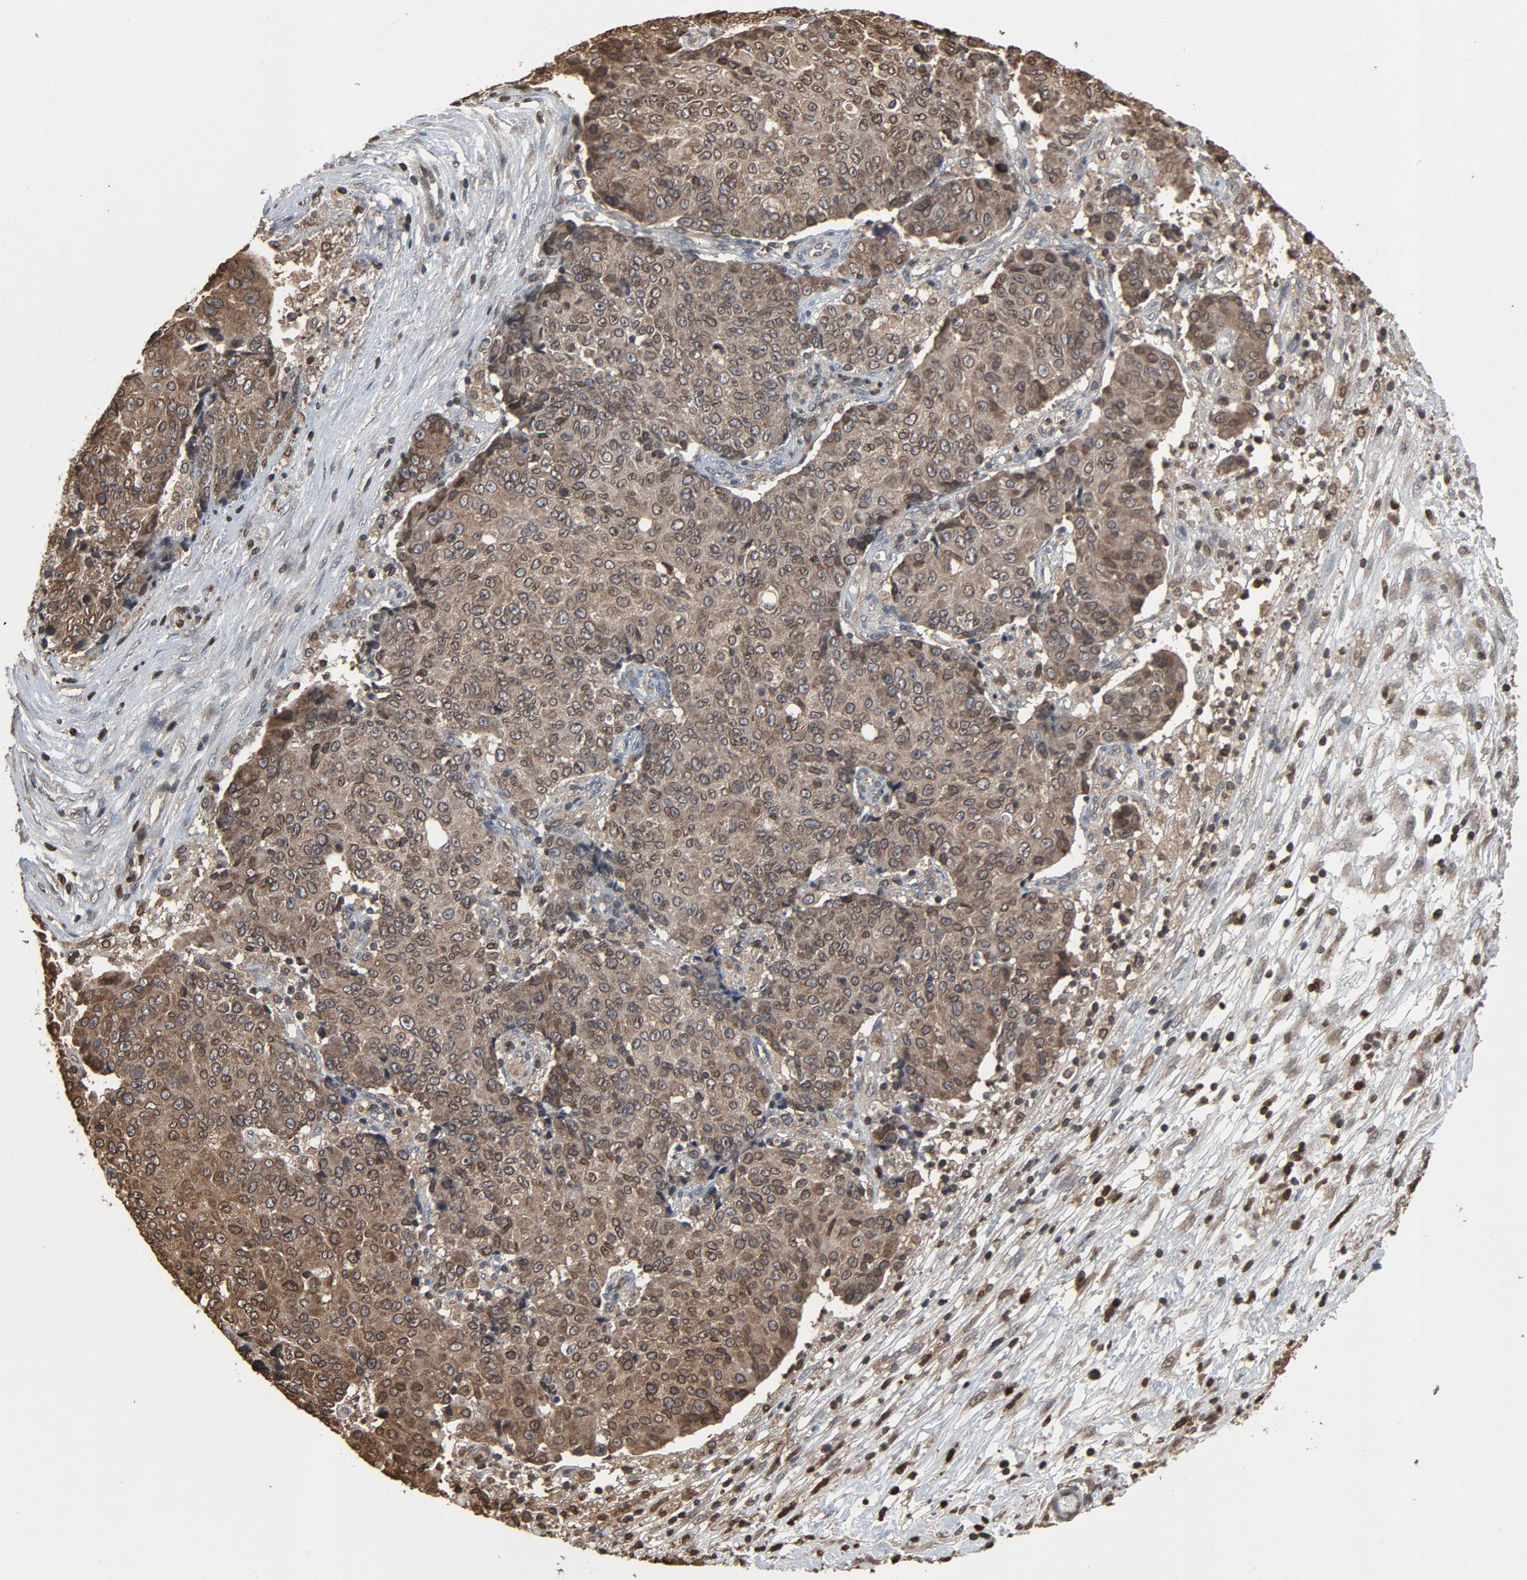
{"staining": {"intensity": "weak", "quantity": ">75%", "location": "cytoplasmic/membranous,nuclear"}, "tissue": "ovarian cancer", "cell_type": "Tumor cells", "image_type": "cancer", "snomed": [{"axis": "morphology", "description": "Carcinoma, endometroid"}, {"axis": "topography", "description": "Ovary"}], "caption": "Brown immunohistochemical staining in ovarian cancer (endometroid carcinoma) demonstrates weak cytoplasmic/membranous and nuclear positivity in approximately >75% of tumor cells.", "gene": "UBE2D1", "patient": {"sex": "female", "age": 42}}